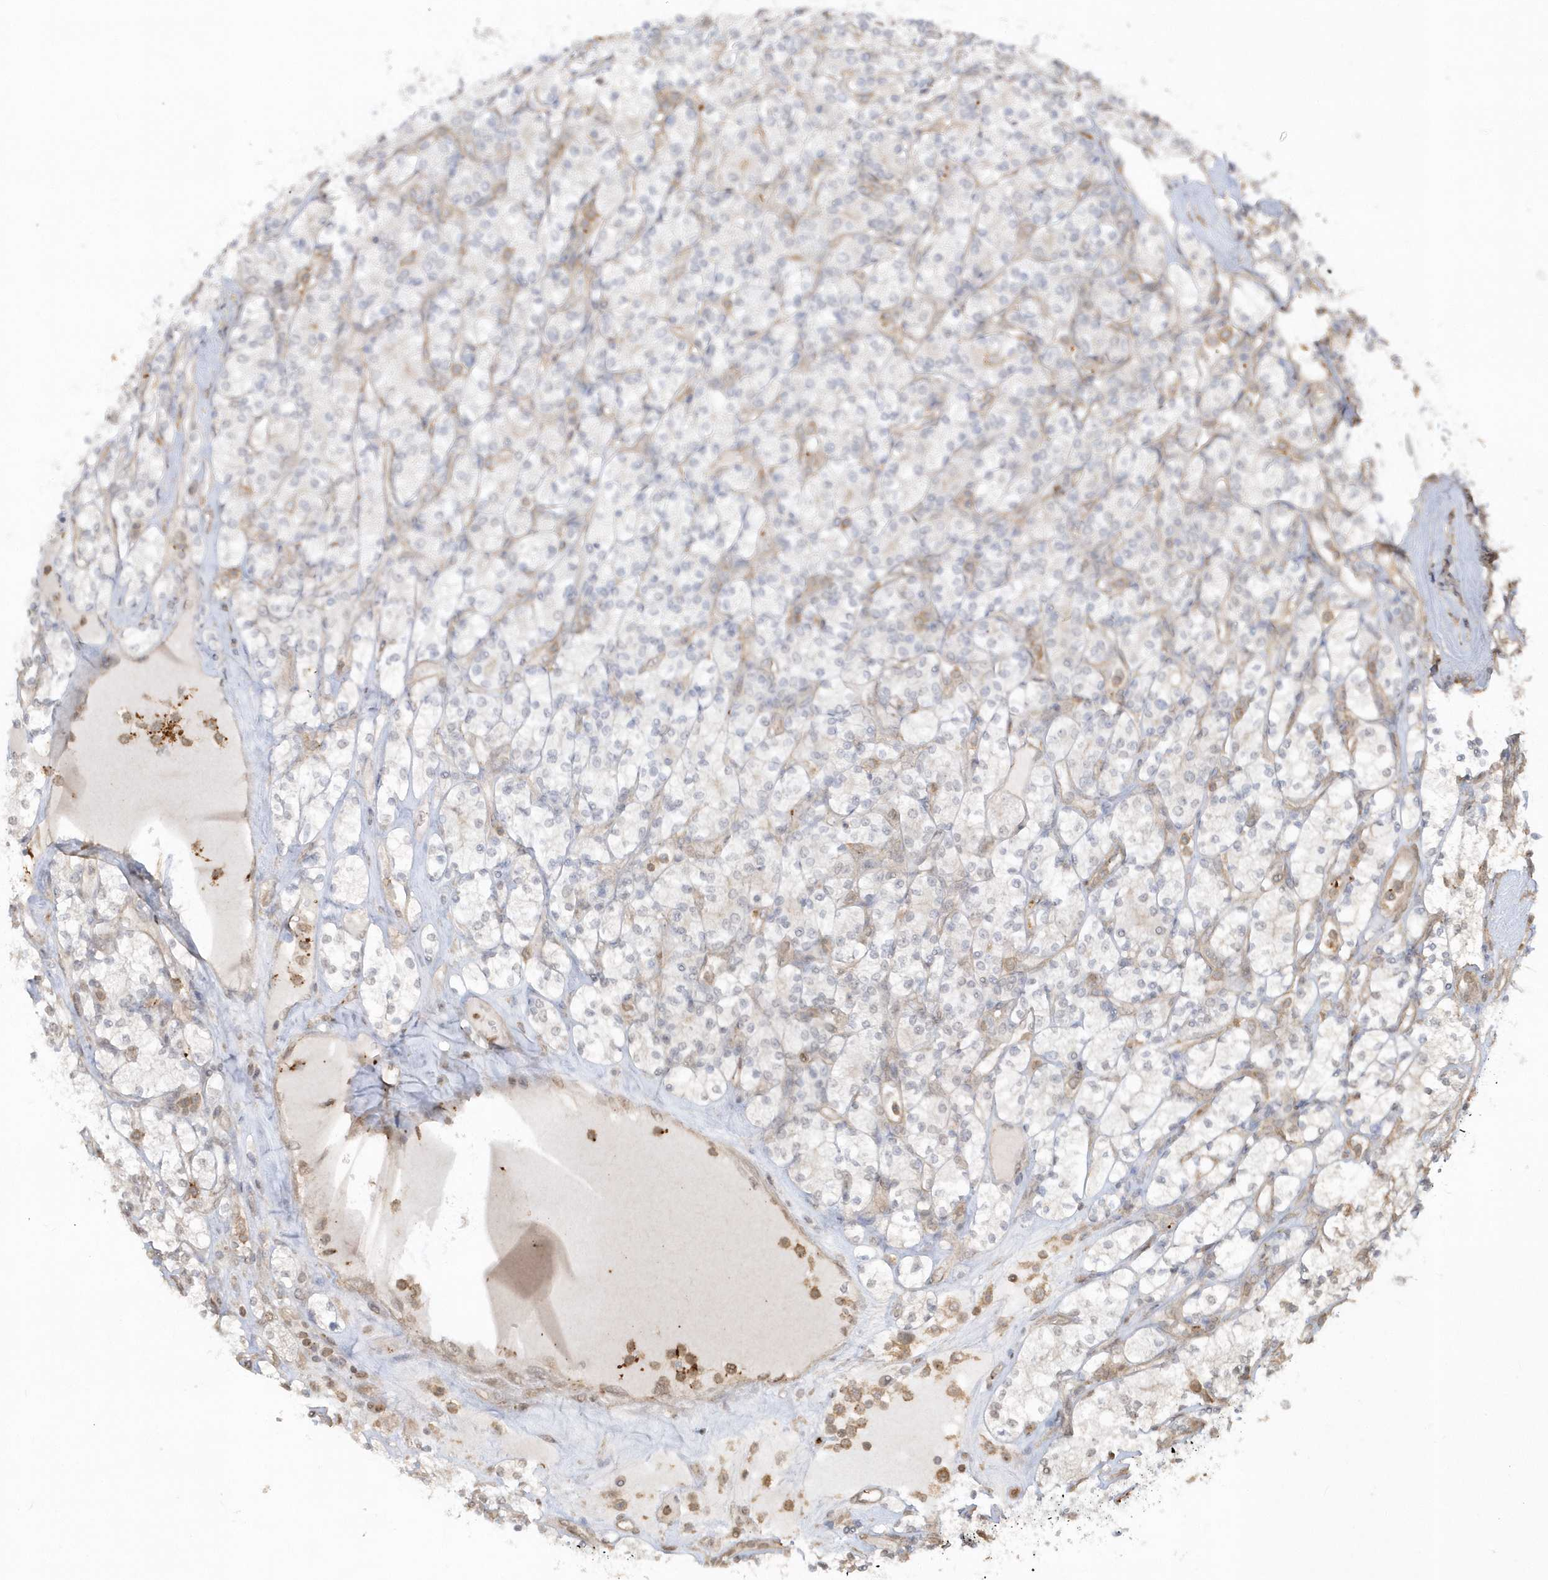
{"staining": {"intensity": "negative", "quantity": "none", "location": "none"}, "tissue": "renal cancer", "cell_type": "Tumor cells", "image_type": "cancer", "snomed": [{"axis": "morphology", "description": "Adenocarcinoma, NOS"}, {"axis": "topography", "description": "Kidney"}], "caption": "The IHC image has no significant staining in tumor cells of renal cancer (adenocarcinoma) tissue. The staining was performed using DAB (3,3'-diaminobenzidine) to visualize the protein expression in brown, while the nuclei were stained in blue with hematoxylin (Magnification: 20x).", "gene": "BSN", "patient": {"sex": "male", "age": 77}}